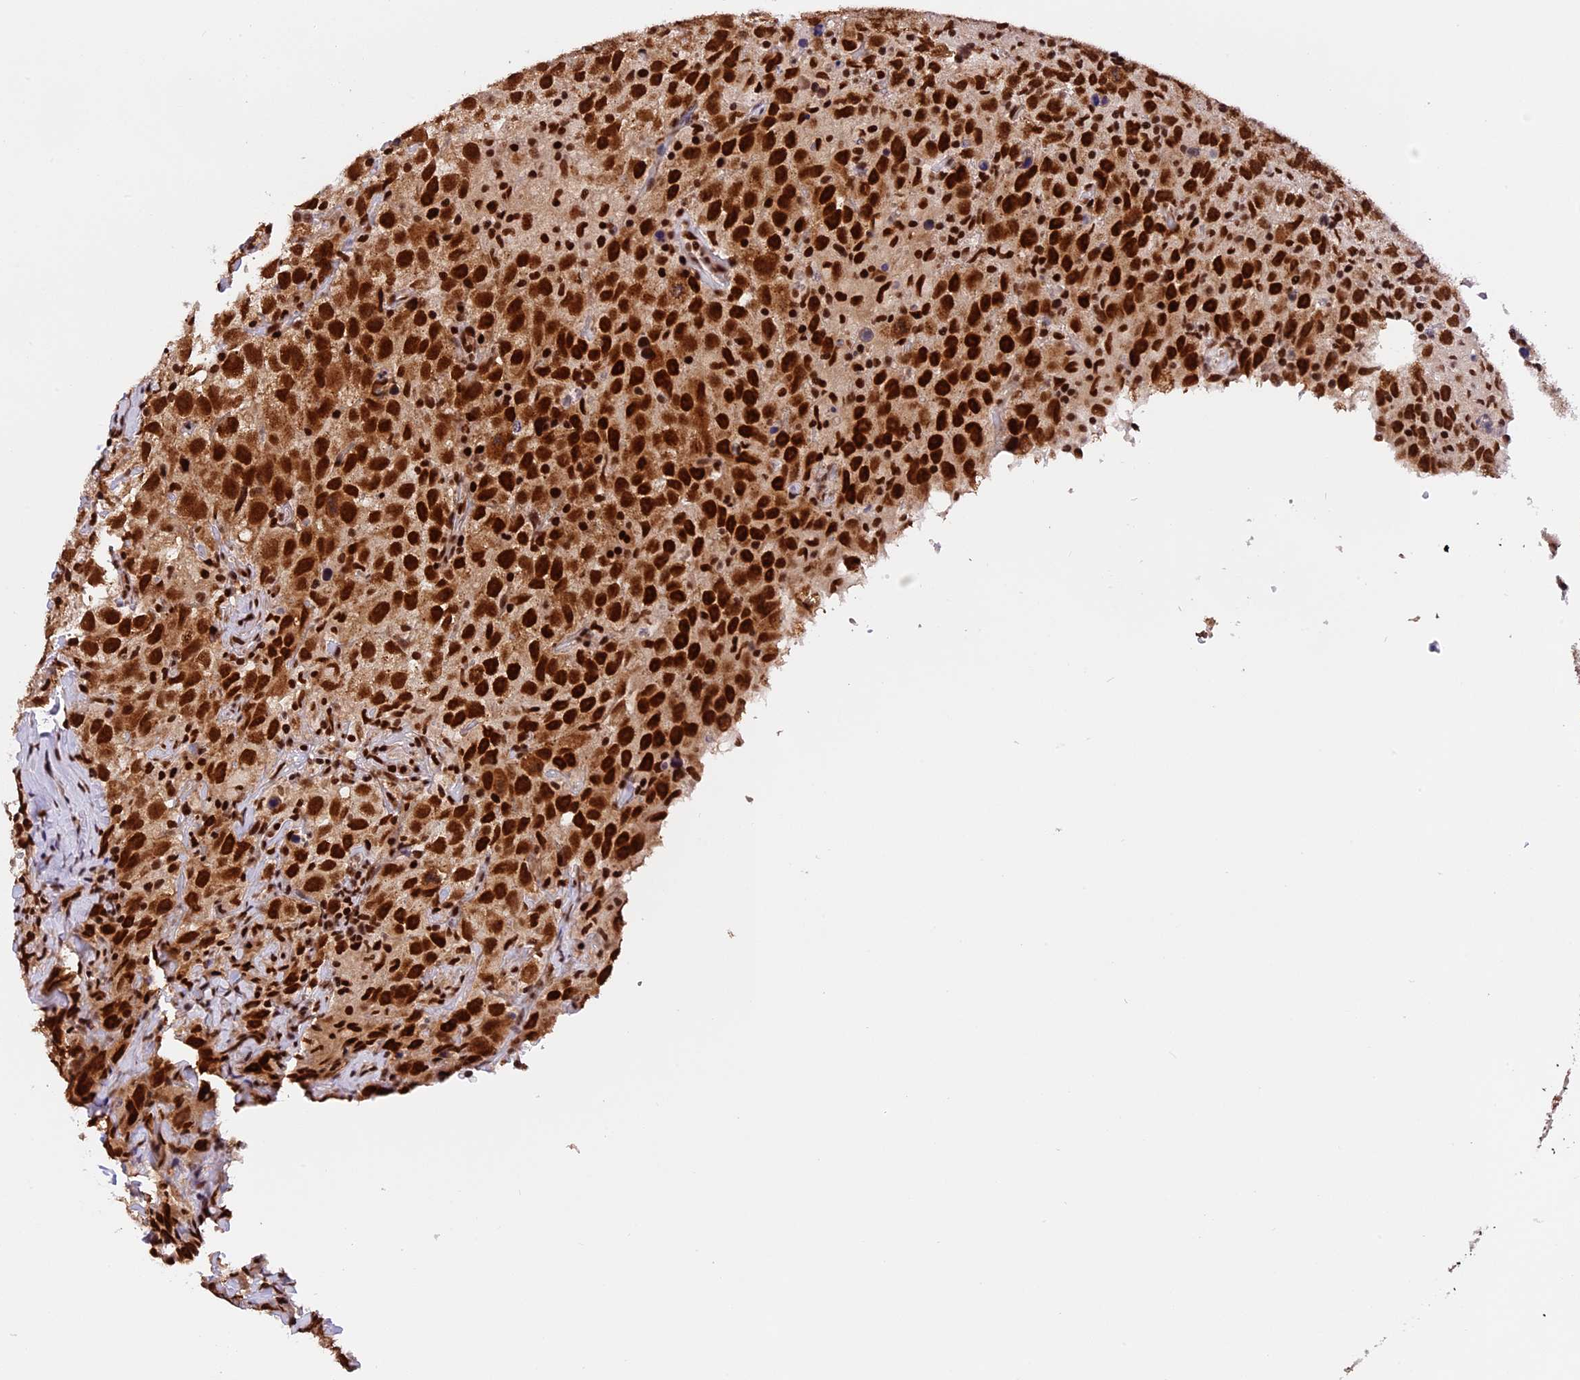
{"staining": {"intensity": "strong", "quantity": ">75%", "location": "nuclear"}, "tissue": "testis cancer", "cell_type": "Tumor cells", "image_type": "cancer", "snomed": [{"axis": "morphology", "description": "Seminoma, NOS"}, {"axis": "topography", "description": "Testis"}], "caption": "The histopathology image exhibits staining of testis cancer (seminoma), revealing strong nuclear protein staining (brown color) within tumor cells. (IHC, brightfield microscopy, high magnification).", "gene": "RAMAC", "patient": {"sex": "male", "age": 65}}